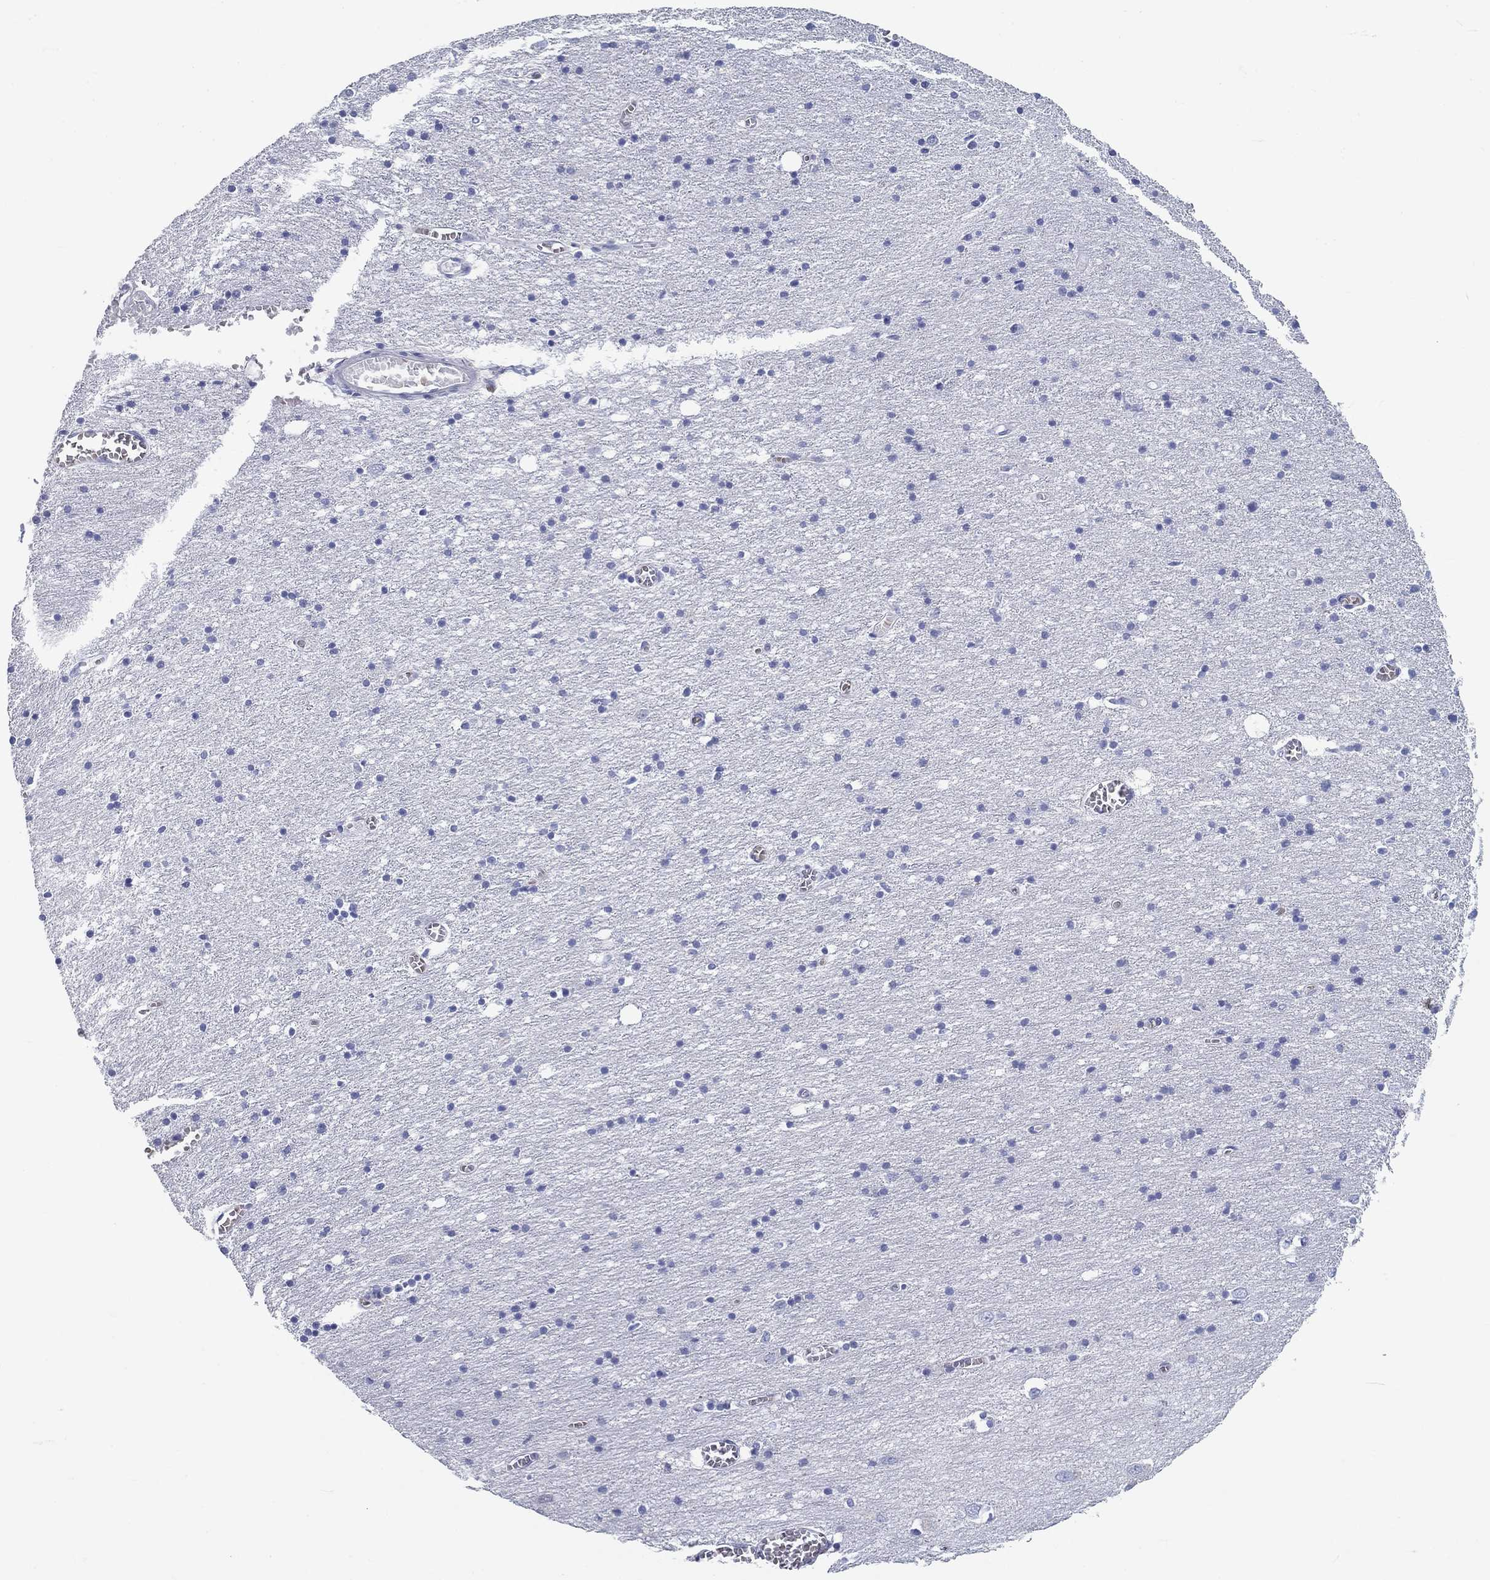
{"staining": {"intensity": "negative", "quantity": "none", "location": "none"}, "tissue": "cerebral cortex", "cell_type": "Endothelial cells", "image_type": "normal", "snomed": [{"axis": "morphology", "description": "Normal tissue, NOS"}, {"axis": "topography", "description": "Cerebral cortex"}], "caption": "This is a image of immunohistochemistry (IHC) staining of normal cerebral cortex, which shows no staining in endothelial cells. (DAB IHC visualized using brightfield microscopy, high magnification).", "gene": "CD40LG", "patient": {"sex": "male", "age": 70}}